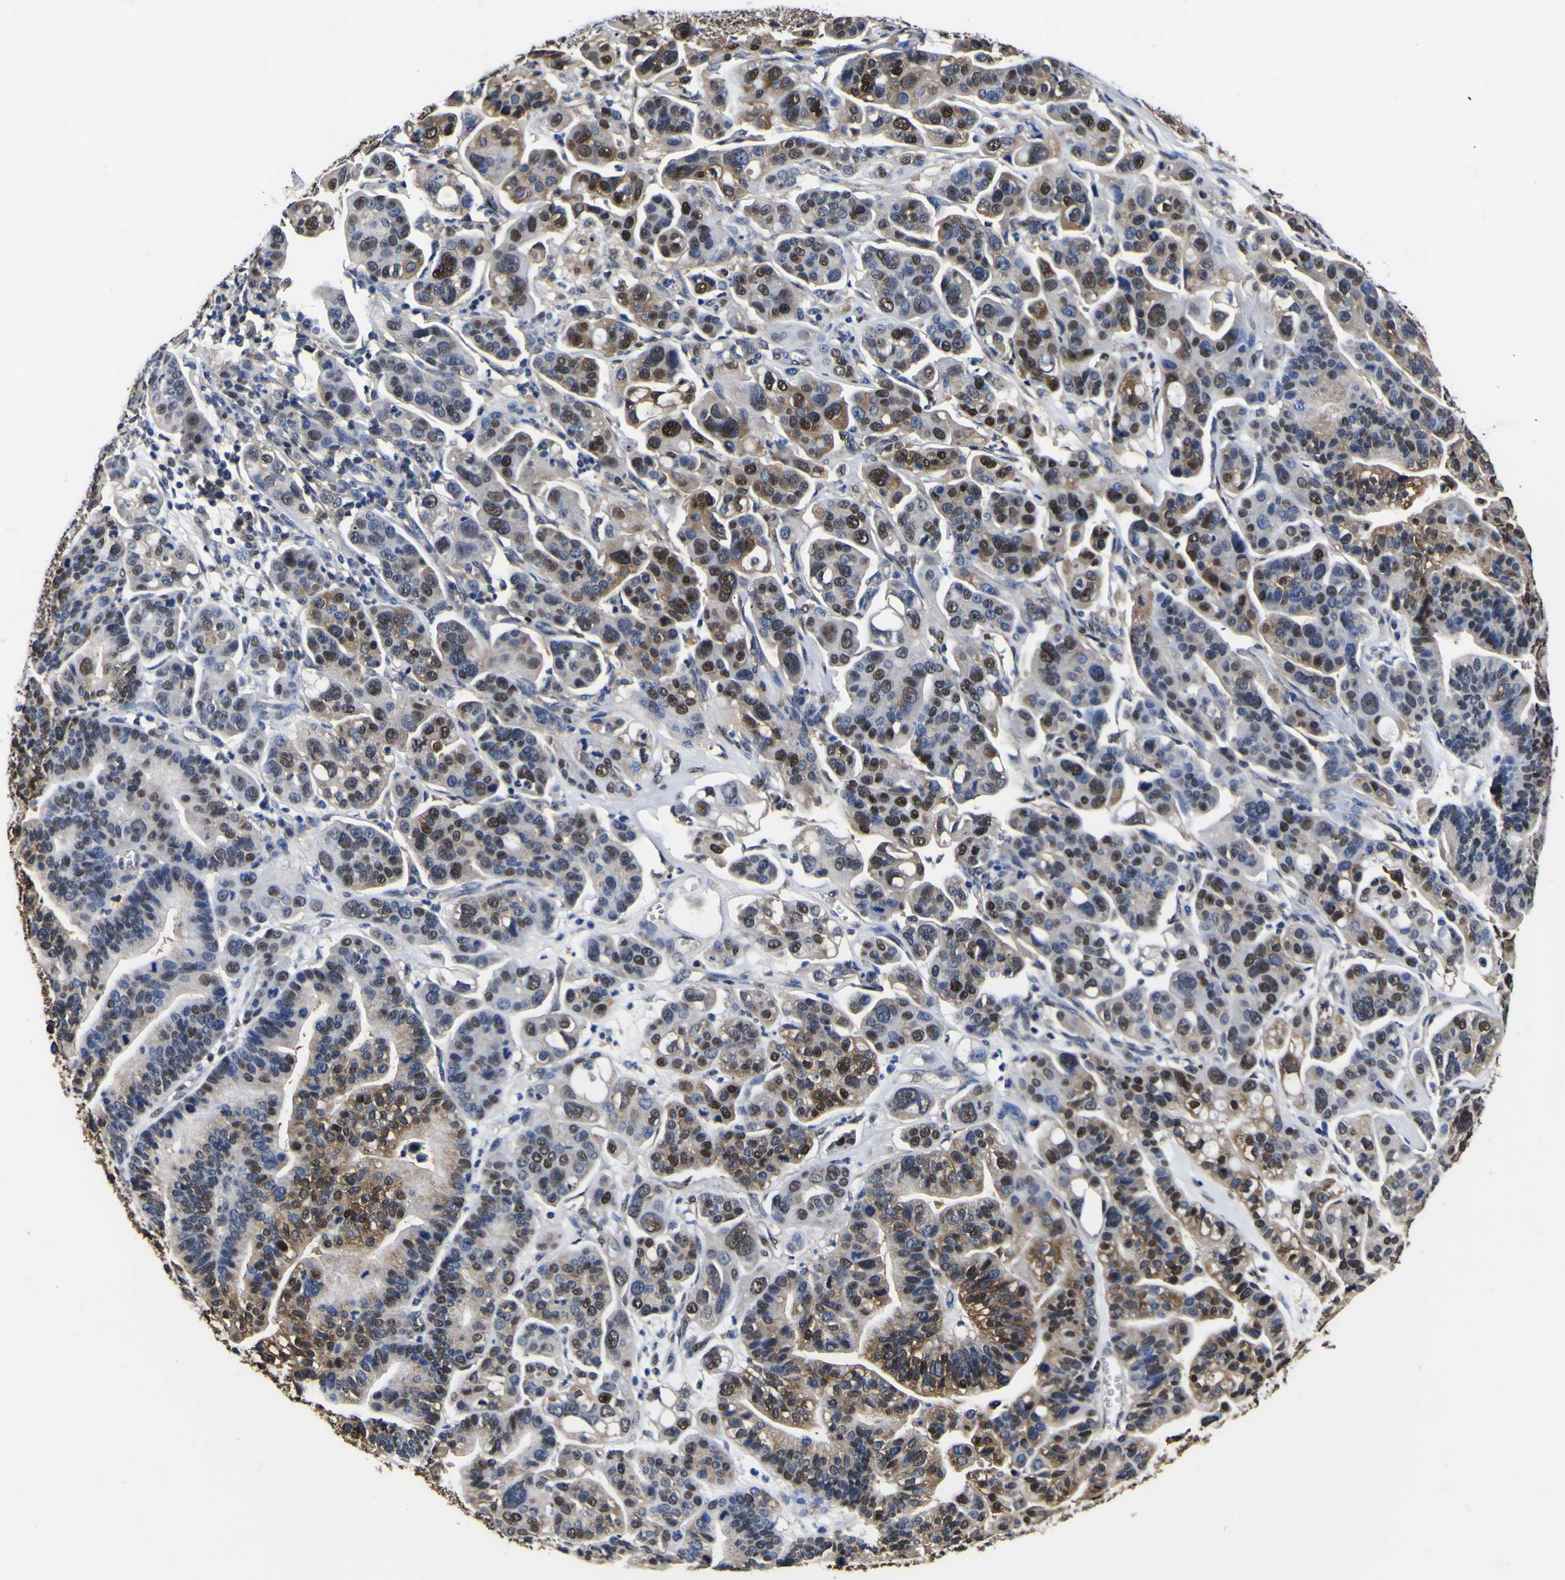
{"staining": {"intensity": "moderate", "quantity": "25%-75%", "location": "cytoplasmic/membranous,nuclear"}, "tissue": "ovarian cancer", "cell_type": "Tumor cells", "image_type": "cancer", "snomed": [{"axis": "morphology", "description": "Cystadenocarcinoma, serous, NOS"}, {"axis": "topography", "description": "Ovary"}], "caption": "A high-resolution image shows immunohistochemistry (IHC) staining of ovarian serous cystadenocarcinoma, which reveals moderate cytoplasmic/membranous and nuclear staining in approximately 25%-75% of tumor cells.", "gene": "FAM110B", "patient": {"sex": "female", "age": 56}}